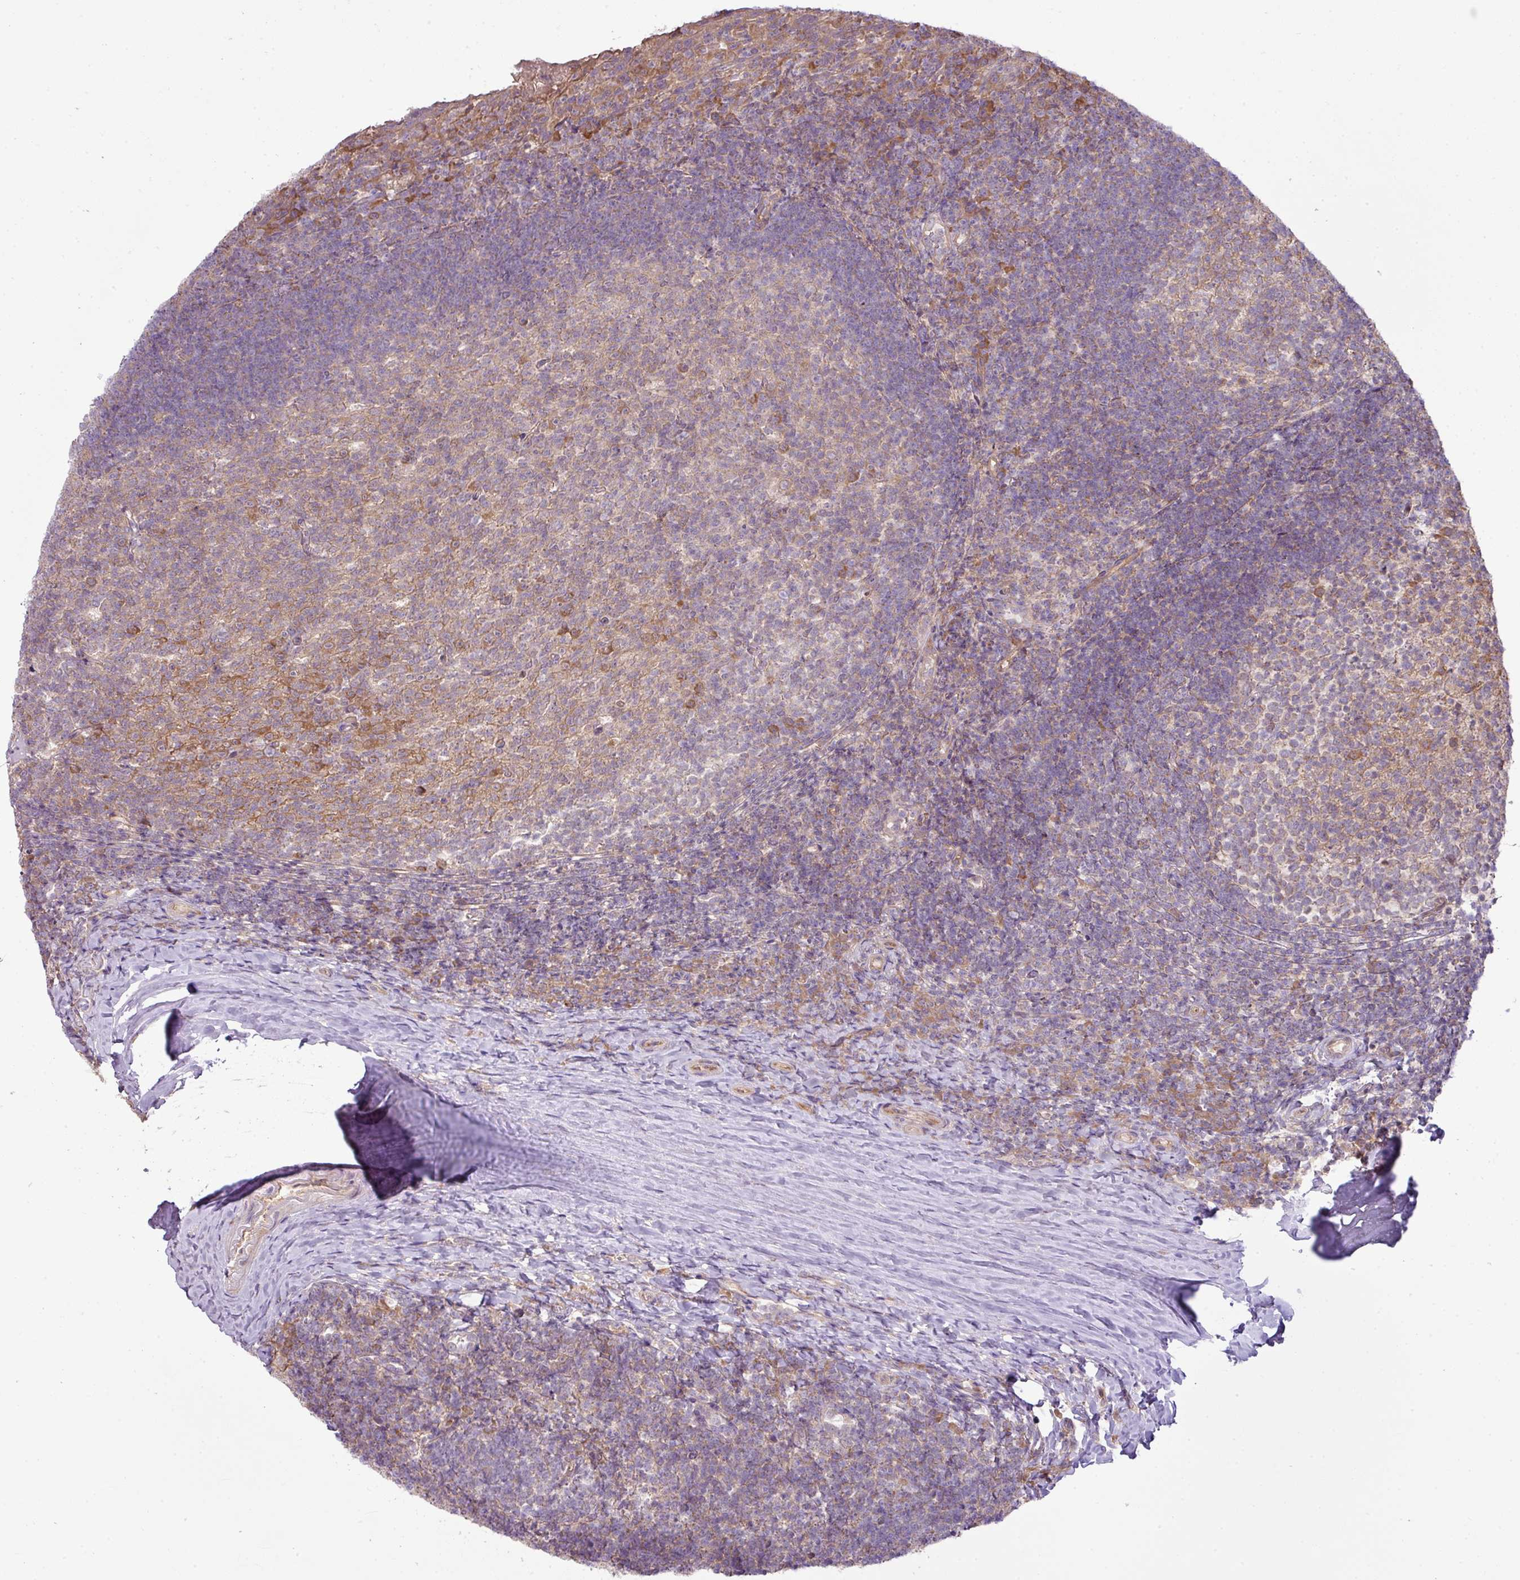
{"staining": {"intensity": "moderate", "quantity": "<25%", "location": "cytoplasmic/membranous"}, "tissue": "tonsil", "cell_type": "Germinal center cells", "image_type": "normal", "snomed": [{"axis": "morphology", "description": "Normal tissue, NOS"}, {"axis": "topography", "description": "Tonsil"}], "caption": "An image of tonsil stained for a protein reveals moderate cytoplasmic/membranous brown staining in germinal center cells. (DAB IHC, brown staining for protein, blue staining for nuclei).", "gene": "COX18", "patient": {"sex": "female", "age": 10}}